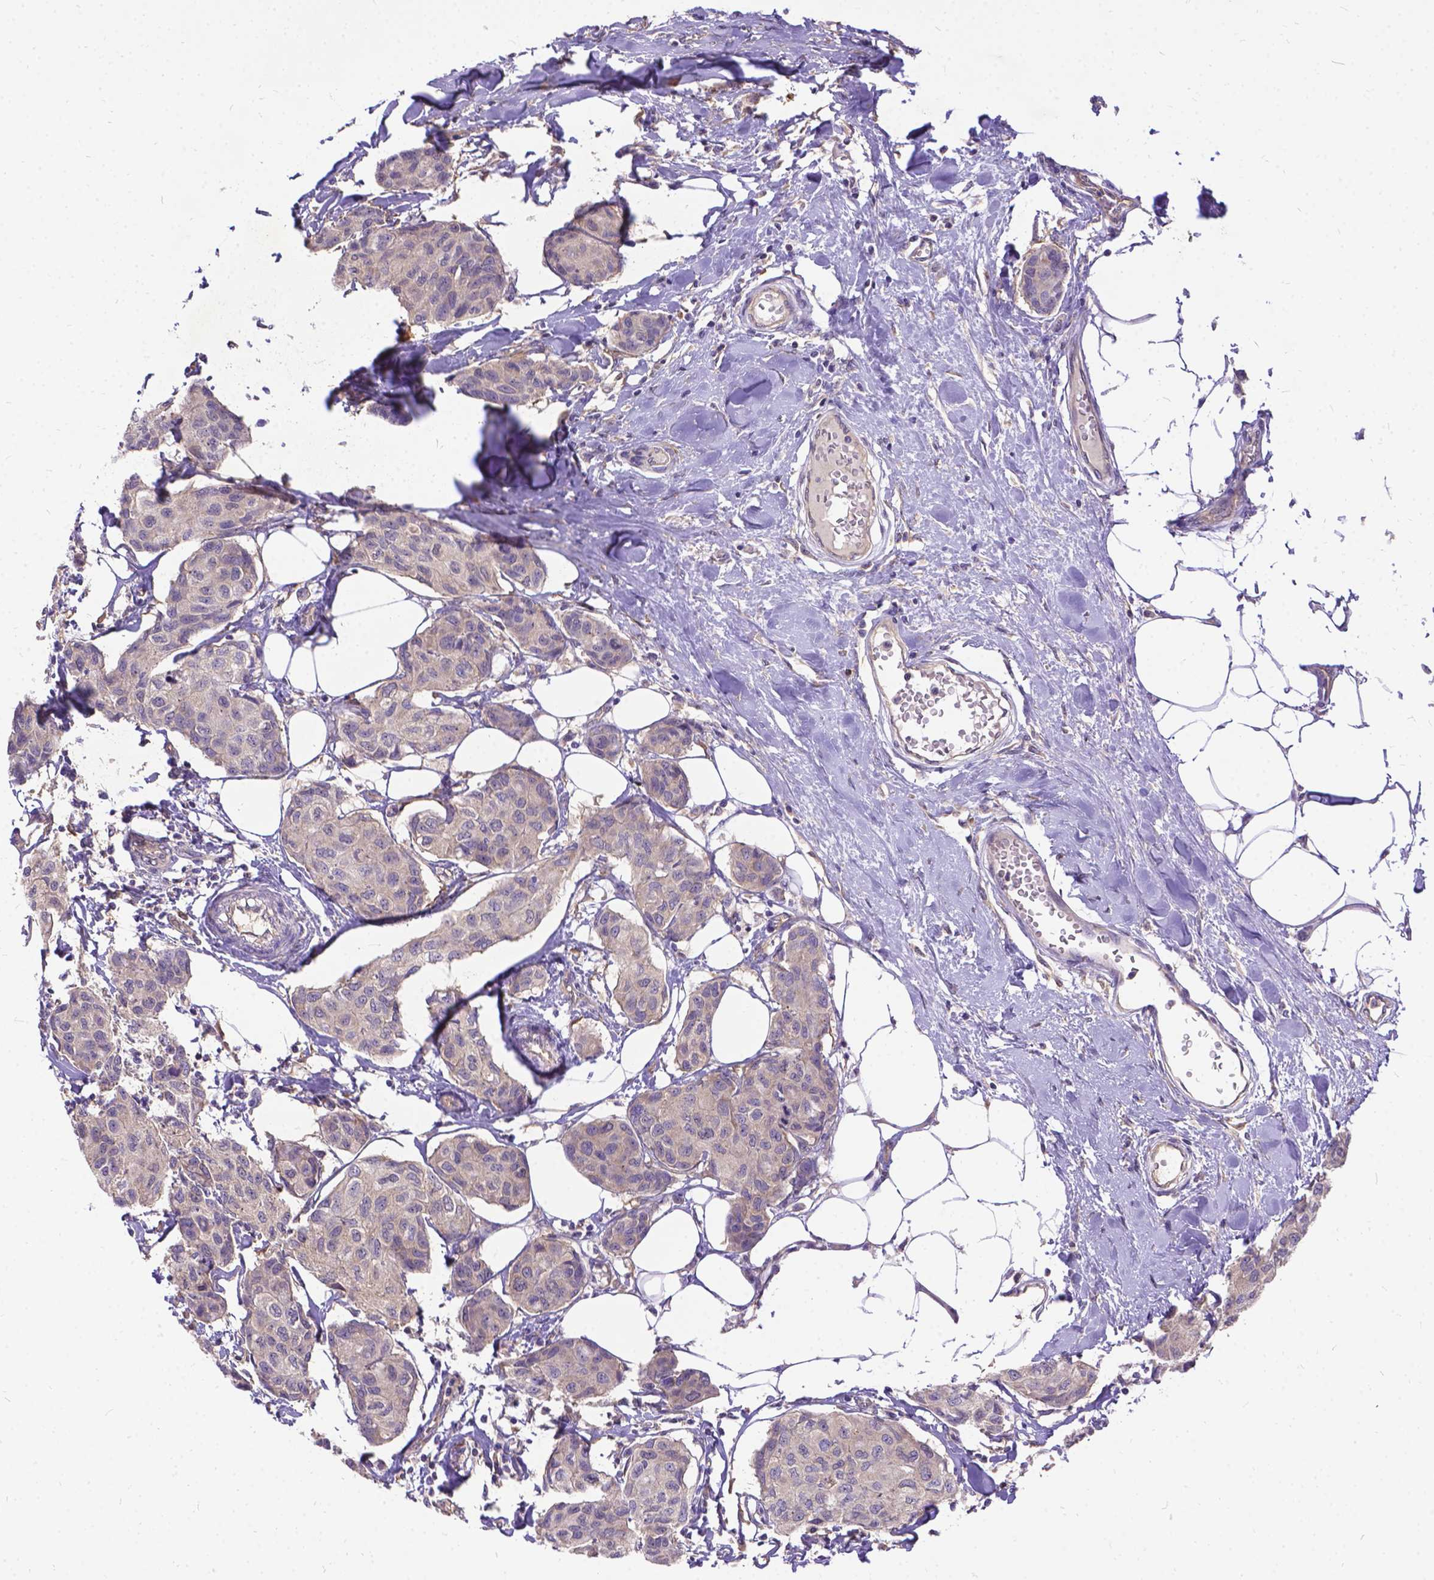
{"staining": {"intensity": "negative", "quantity": "none", "location": "none"}, "tissue": "breast cancer", "cell_type": "Tumor cells", "image_type": "cancer", "snomed": [{"axis": "morphology", "description": "Duct carcinoma"}, {"axis": "topography", "description": "Breast"}], "caption": "IHC image of neoplastic tissue: invasive ductal carcinoma (breast) stained with DAB (3,3'-diaminobenzidine) displays no significant protein expression in tumor cells.", "gene": "DENND6A", "patient": {"sex": "female", "age": 80}}